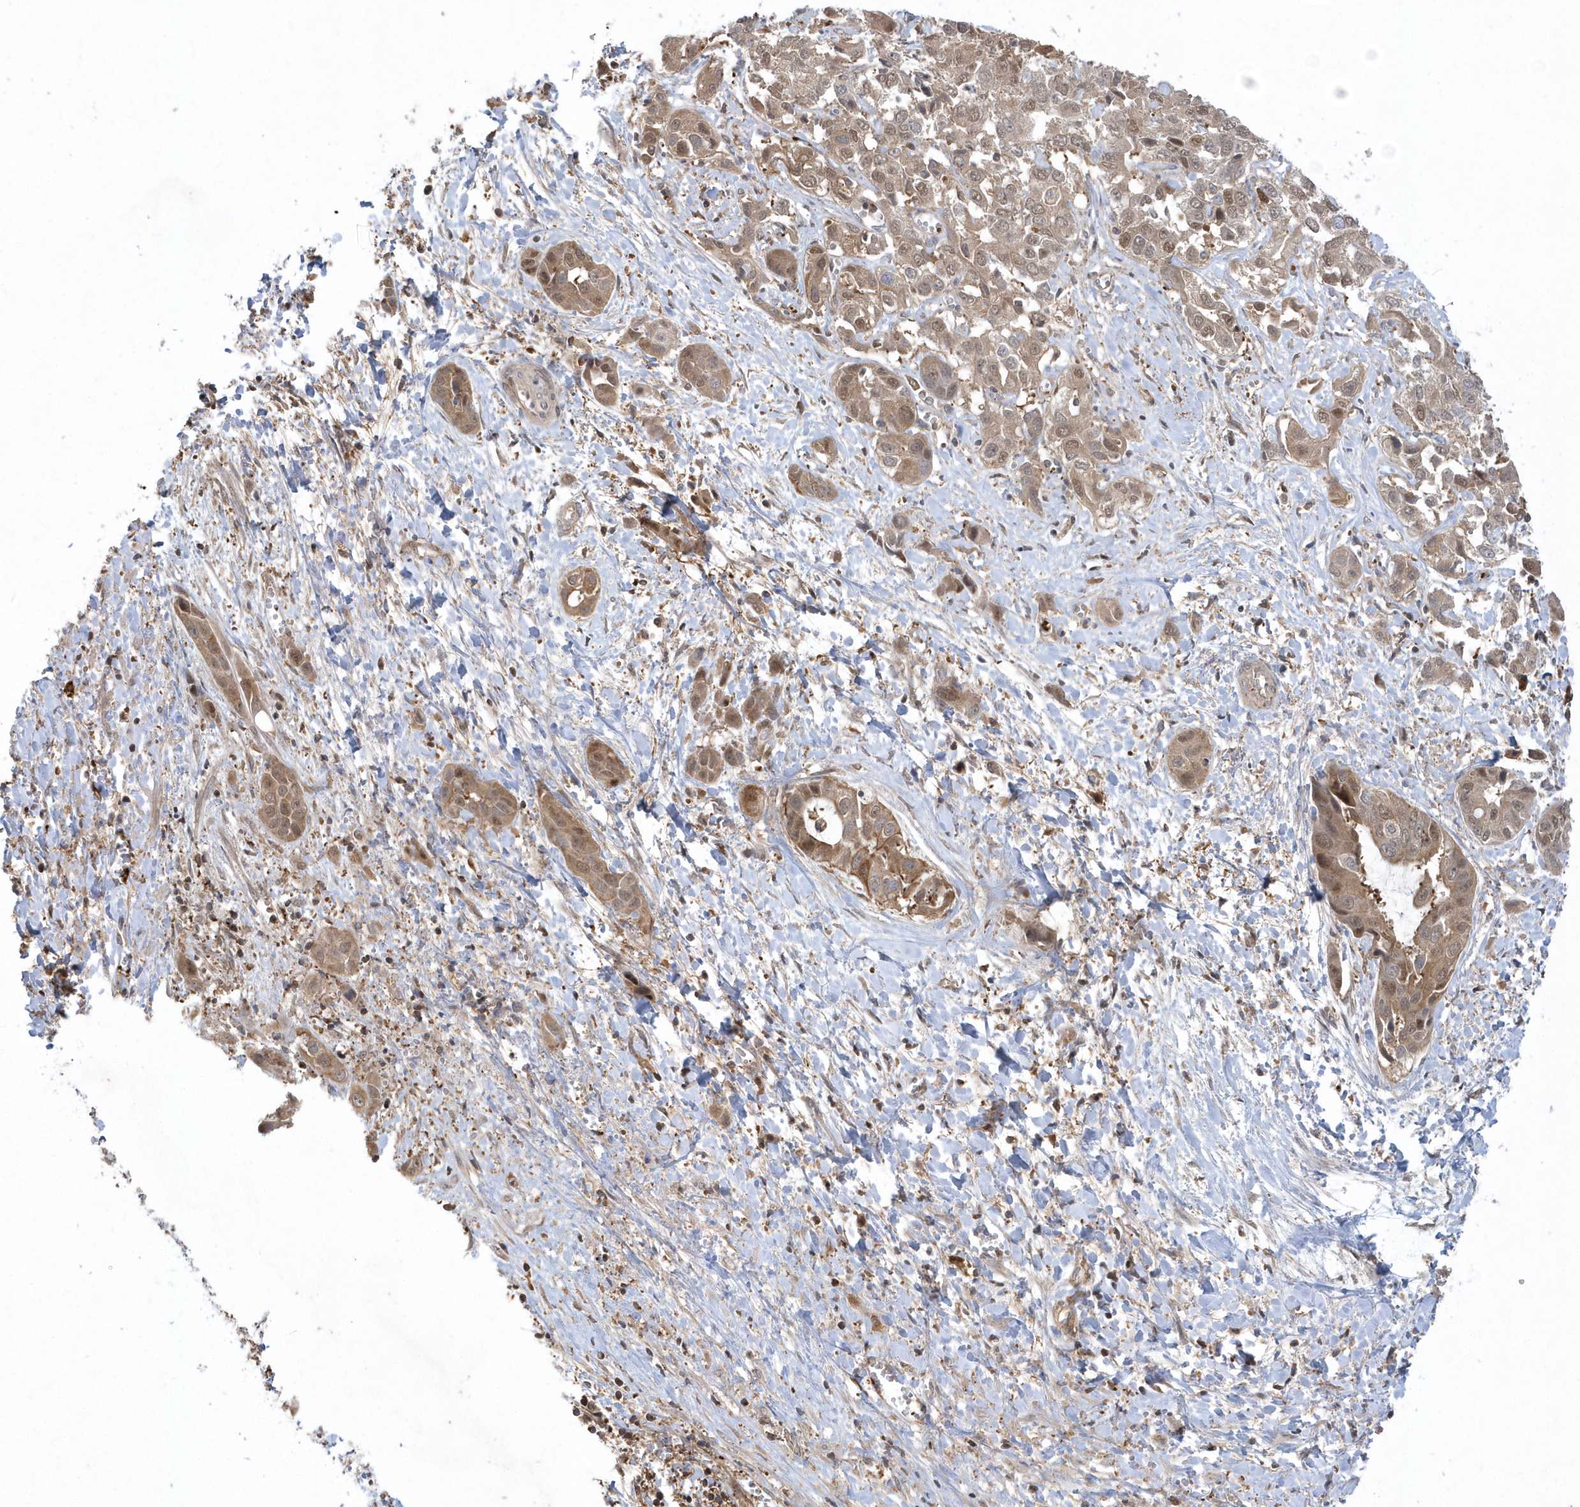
{"staining": {"intensity": "moderate", "quantity": "25%-75%", "location": "cytoplasmic/membranous,nuclear"}, "tissue": "liver cancer", "cell_type": "Tumor cells", "image_type": "cancer", "snomed": [{"axis": "morphology", "description": "Cholangiocarcinoma"}, {"axis": "topography", "description": "Liver"}], "caption": "A histopathology image of human liver cancer (cholangiocarcinoma) stained for a protein exhibits moderate cytoplasmic/membranous and nuclear brown staining in tumor cells. (IHC, brightfield microscopy, high magnification).", "gene": "ACYP1", "patient": {"sex": "female", "age": 52}}